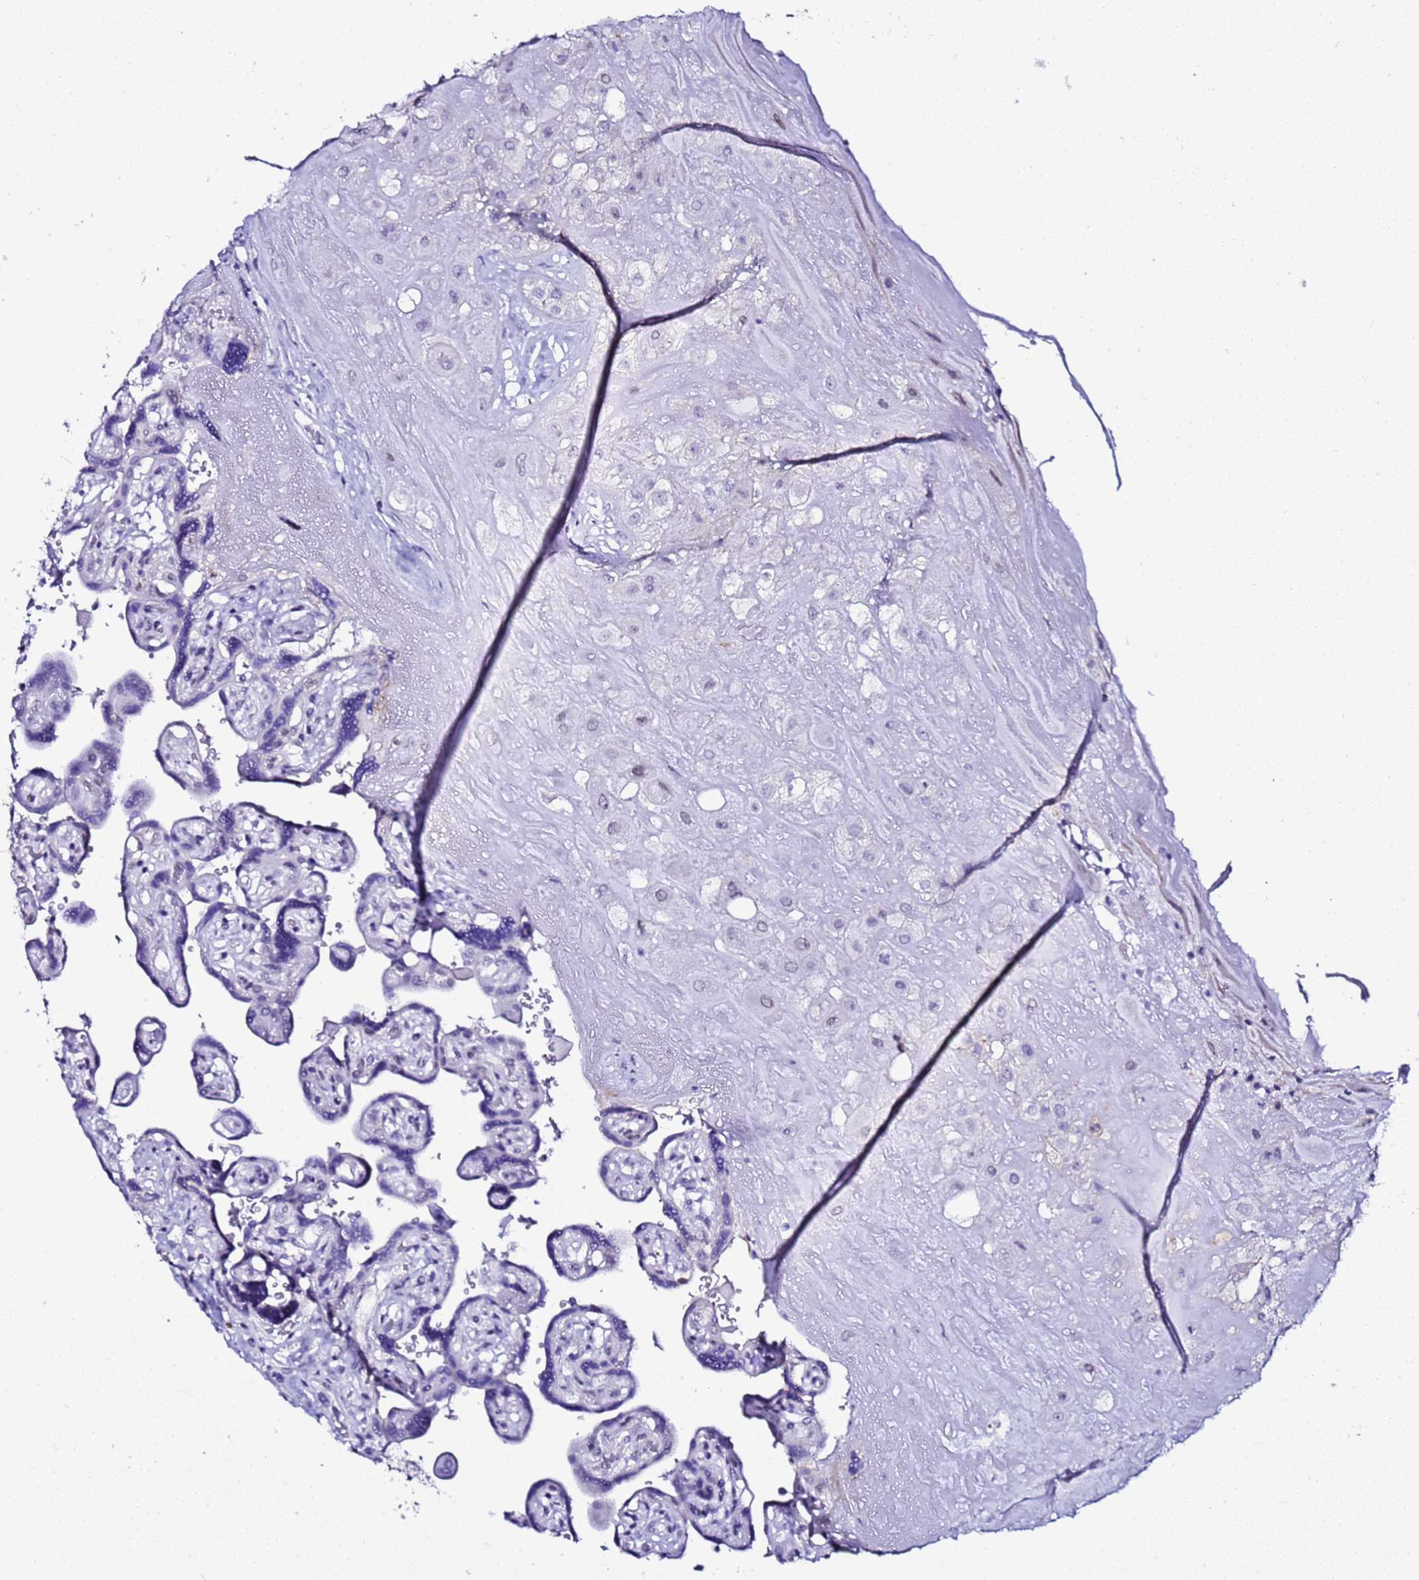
{"staining": {"intensity": "negative", "quantity": "none", "location": "none"}, "tissue": "placenta", "cell_type": "Decidual cells", "image_type": "normal", "snomed": [{"axis": "morphology", "description": "Normal tissue, NOS"}, {"axis": "topography", "description": "Placenta"}], "caption": "Immunohistochemistry micrograph of normal placenta: placenta stained with DAB (3,3'-diaminobenzidine) displays no significant protein positivity in decidual cells. (Brightfield microscopy of DAB (3,3'-diaminobenzidine) immunohistochemistry at high magnification).", "gene": "BCL7A", "patient": {"sex": "female", "age": 32}}